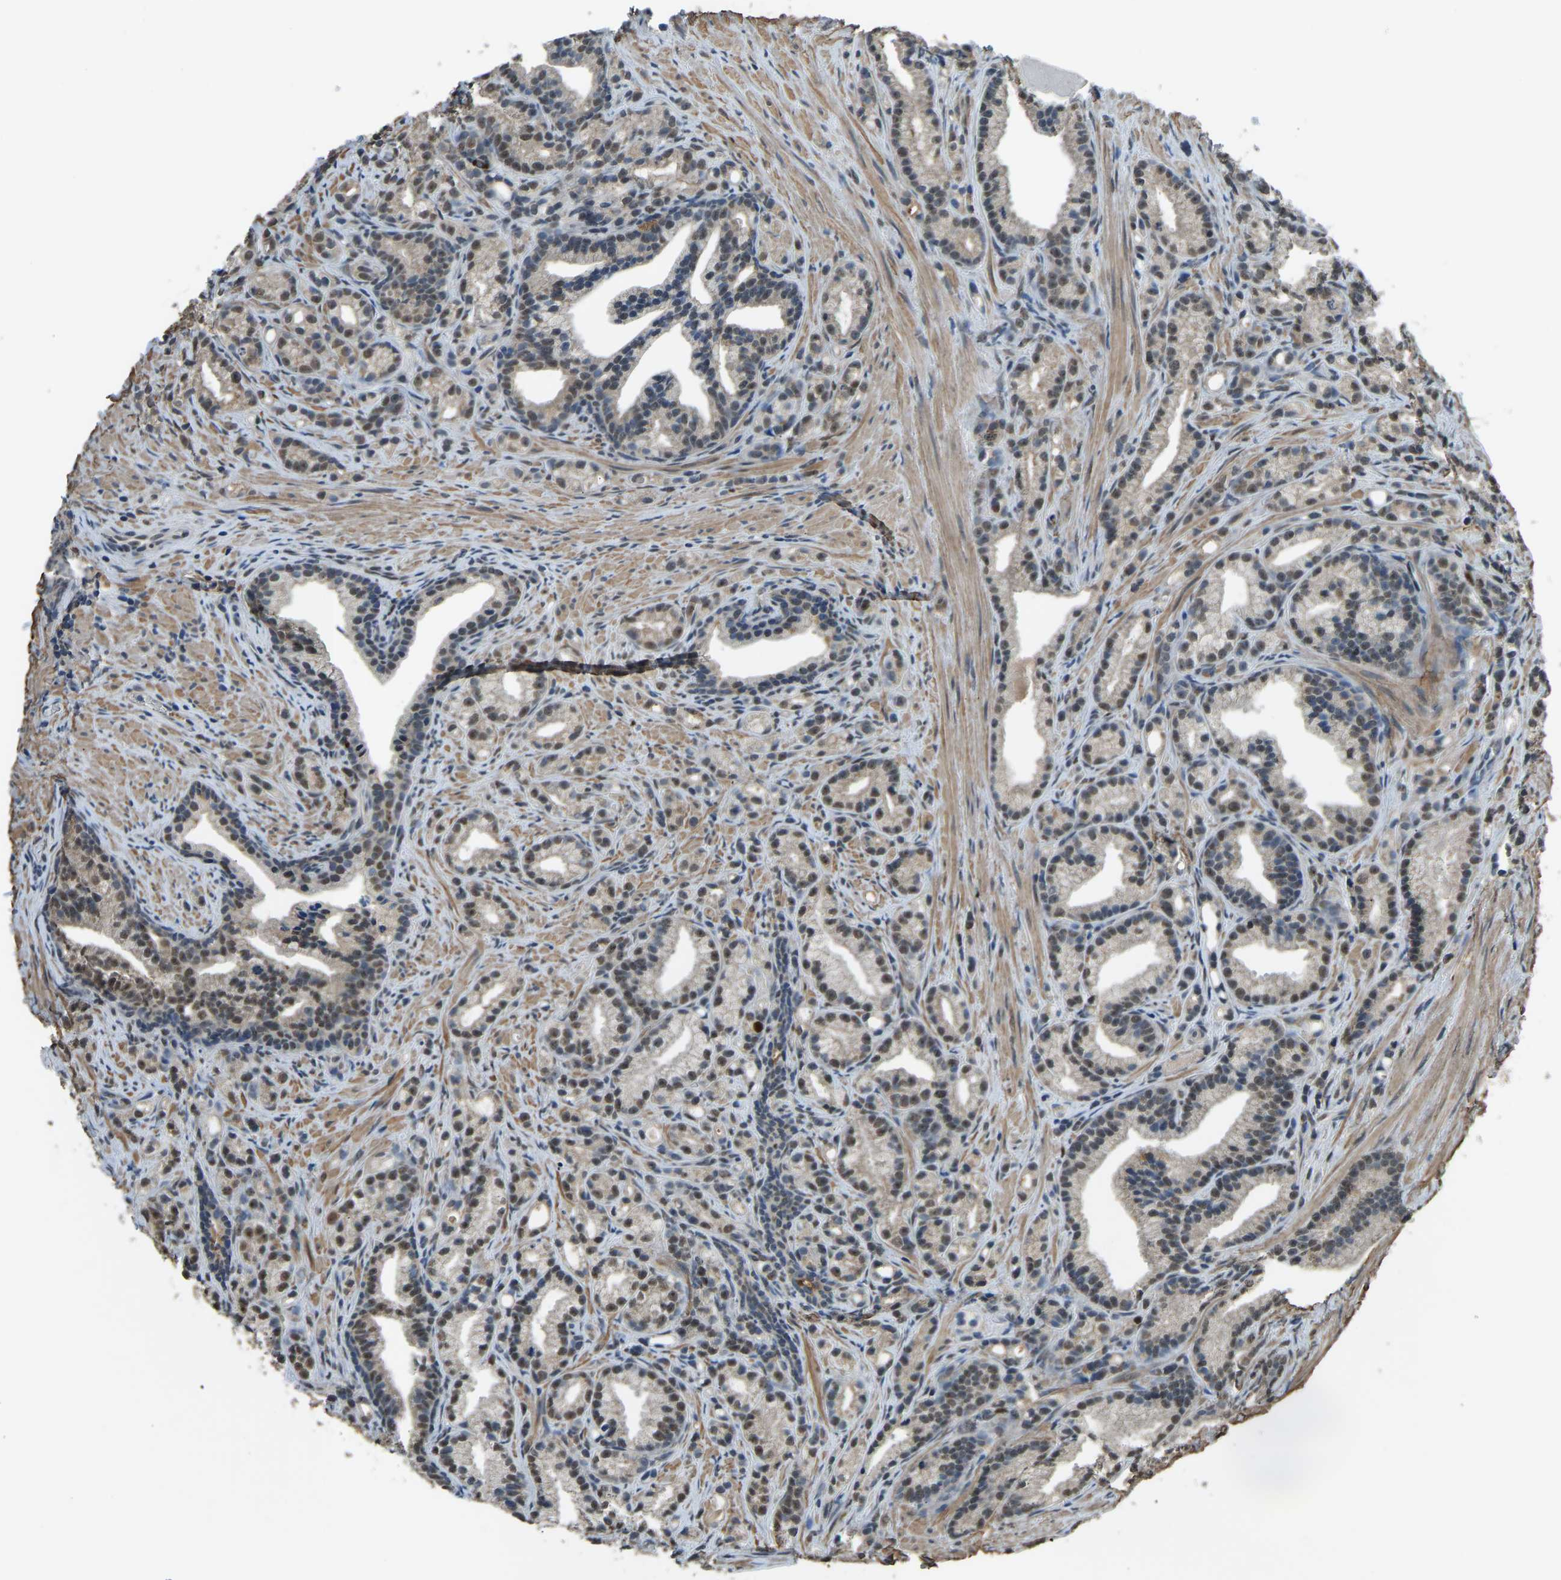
{"staining": {"intensity": "weak", "quantity": "25%-75%", "location": "cytoplasmic/membranous,nuclear"}, "tissue": "prostate cancer", "cell_type": "Tumor cells", "image_type": "cancer", "snomed": [{"axis": "morphology", "description": "Adenocarcinoma, Low grade"}, {"axis": "topography", "description": "Prostate"}], "caption": "Brown immunohistochemical staining in human prostate cancer (adenocarcinoma (low-grade)) exhibits weak cytoplasmic/membranous and nuclear positivity in approximately 25%-75% of tumor cells.", "gene": "FOS", "patient": {"sex": "male", "age": 89}}